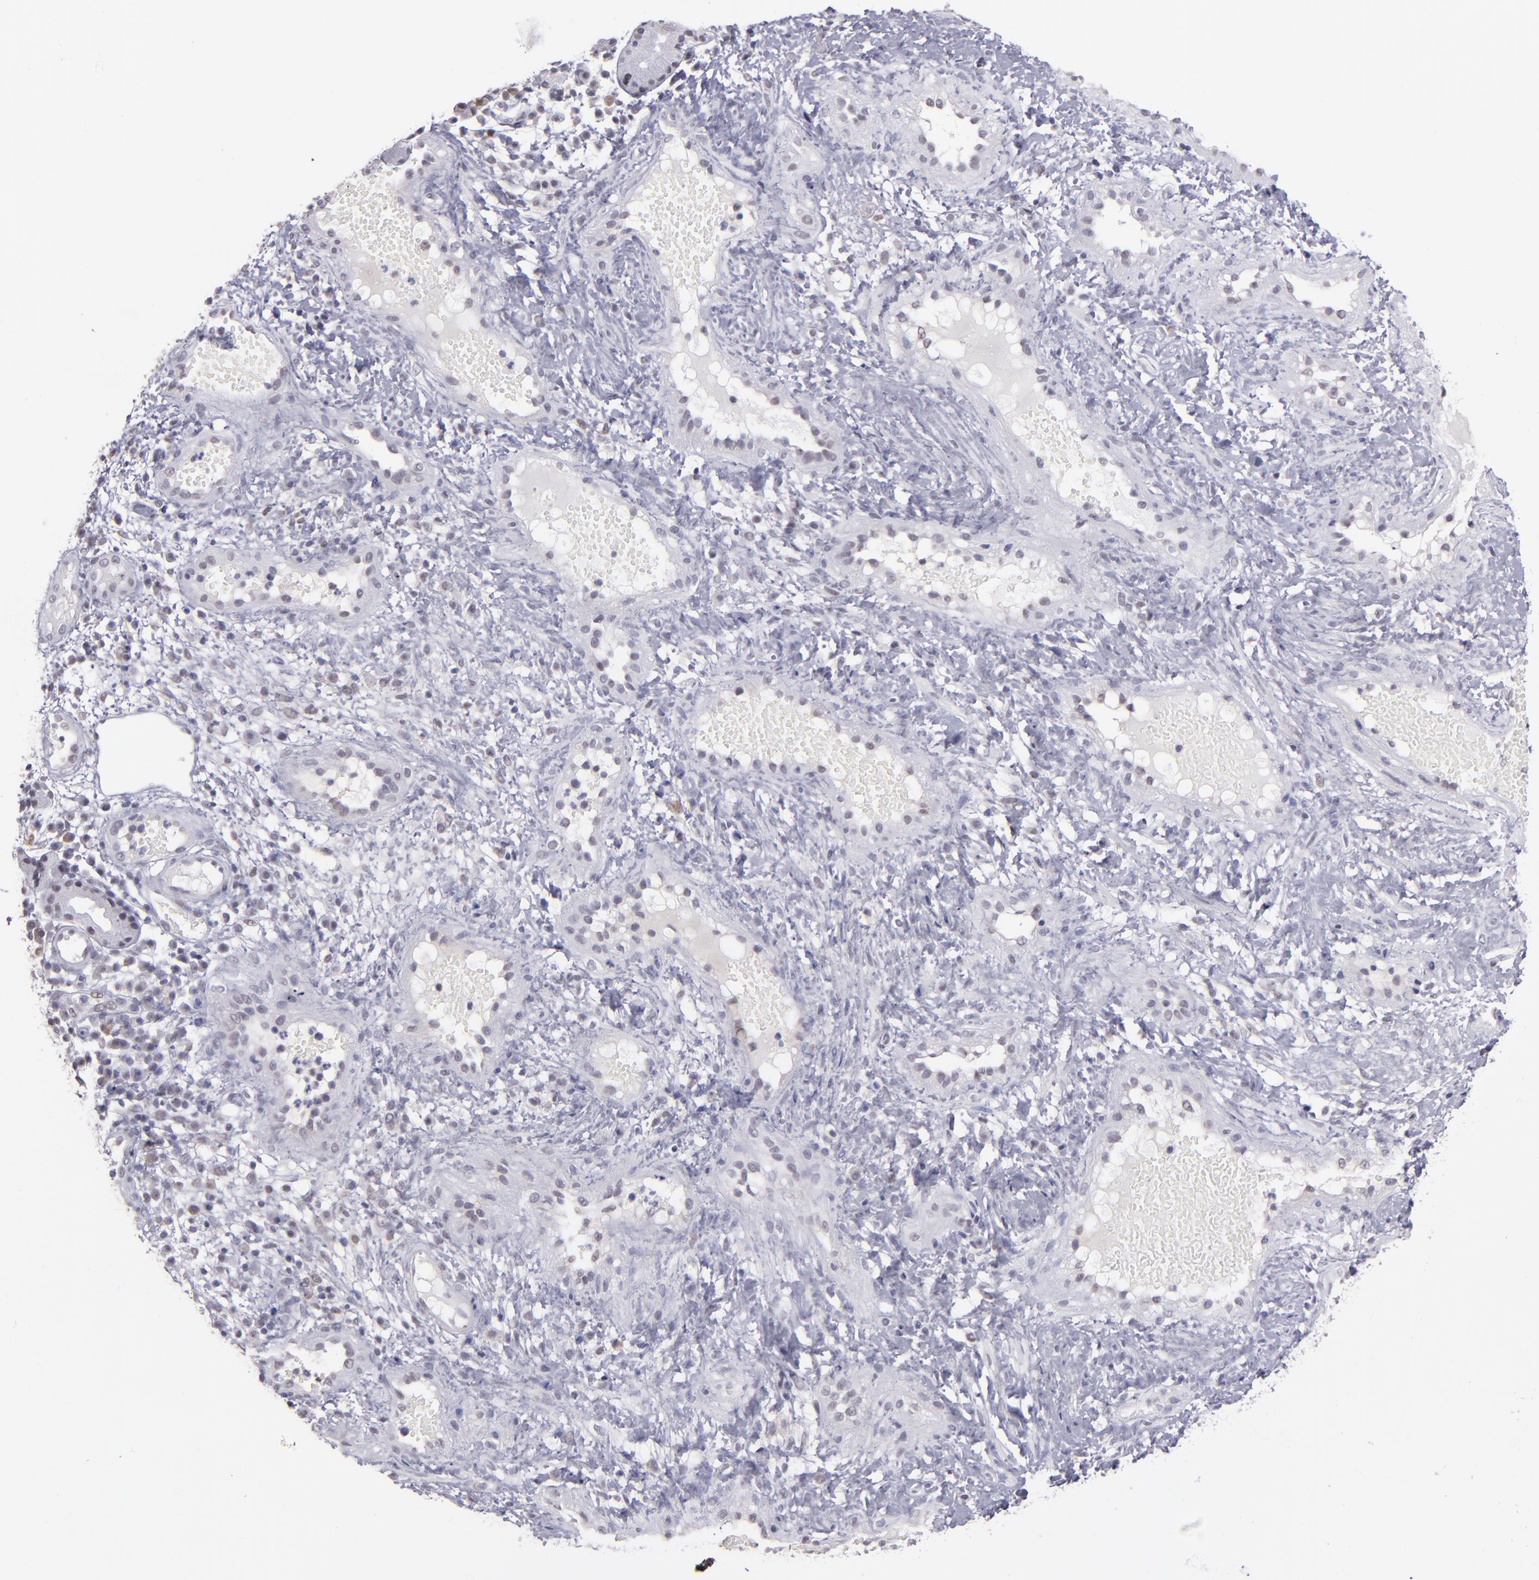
{"staining": {"intensity": "negative", "quantity": "none", "location": "none"}, "tissue": "nasopharynx", "cell_type": "Respiratory epithelial cells", "image_type": "normal", "snomed": [{"axis": "morphology", "description": "Normal tissue, NOS"}, {"axis": "morphology", "description": "Inflammation, NOS"}, {"axis": "morphology", "description": "Malignant melanoma, Metastatic site"}, {"axis": "topography", "description": "Nasopharynx"}], "caption": "The photomicrograph exhibits no significant expression in respiratory epithelial cells of nasopharynx.", "gene": "OTUB2", "patient": {"sex": "female", "age": 55}}